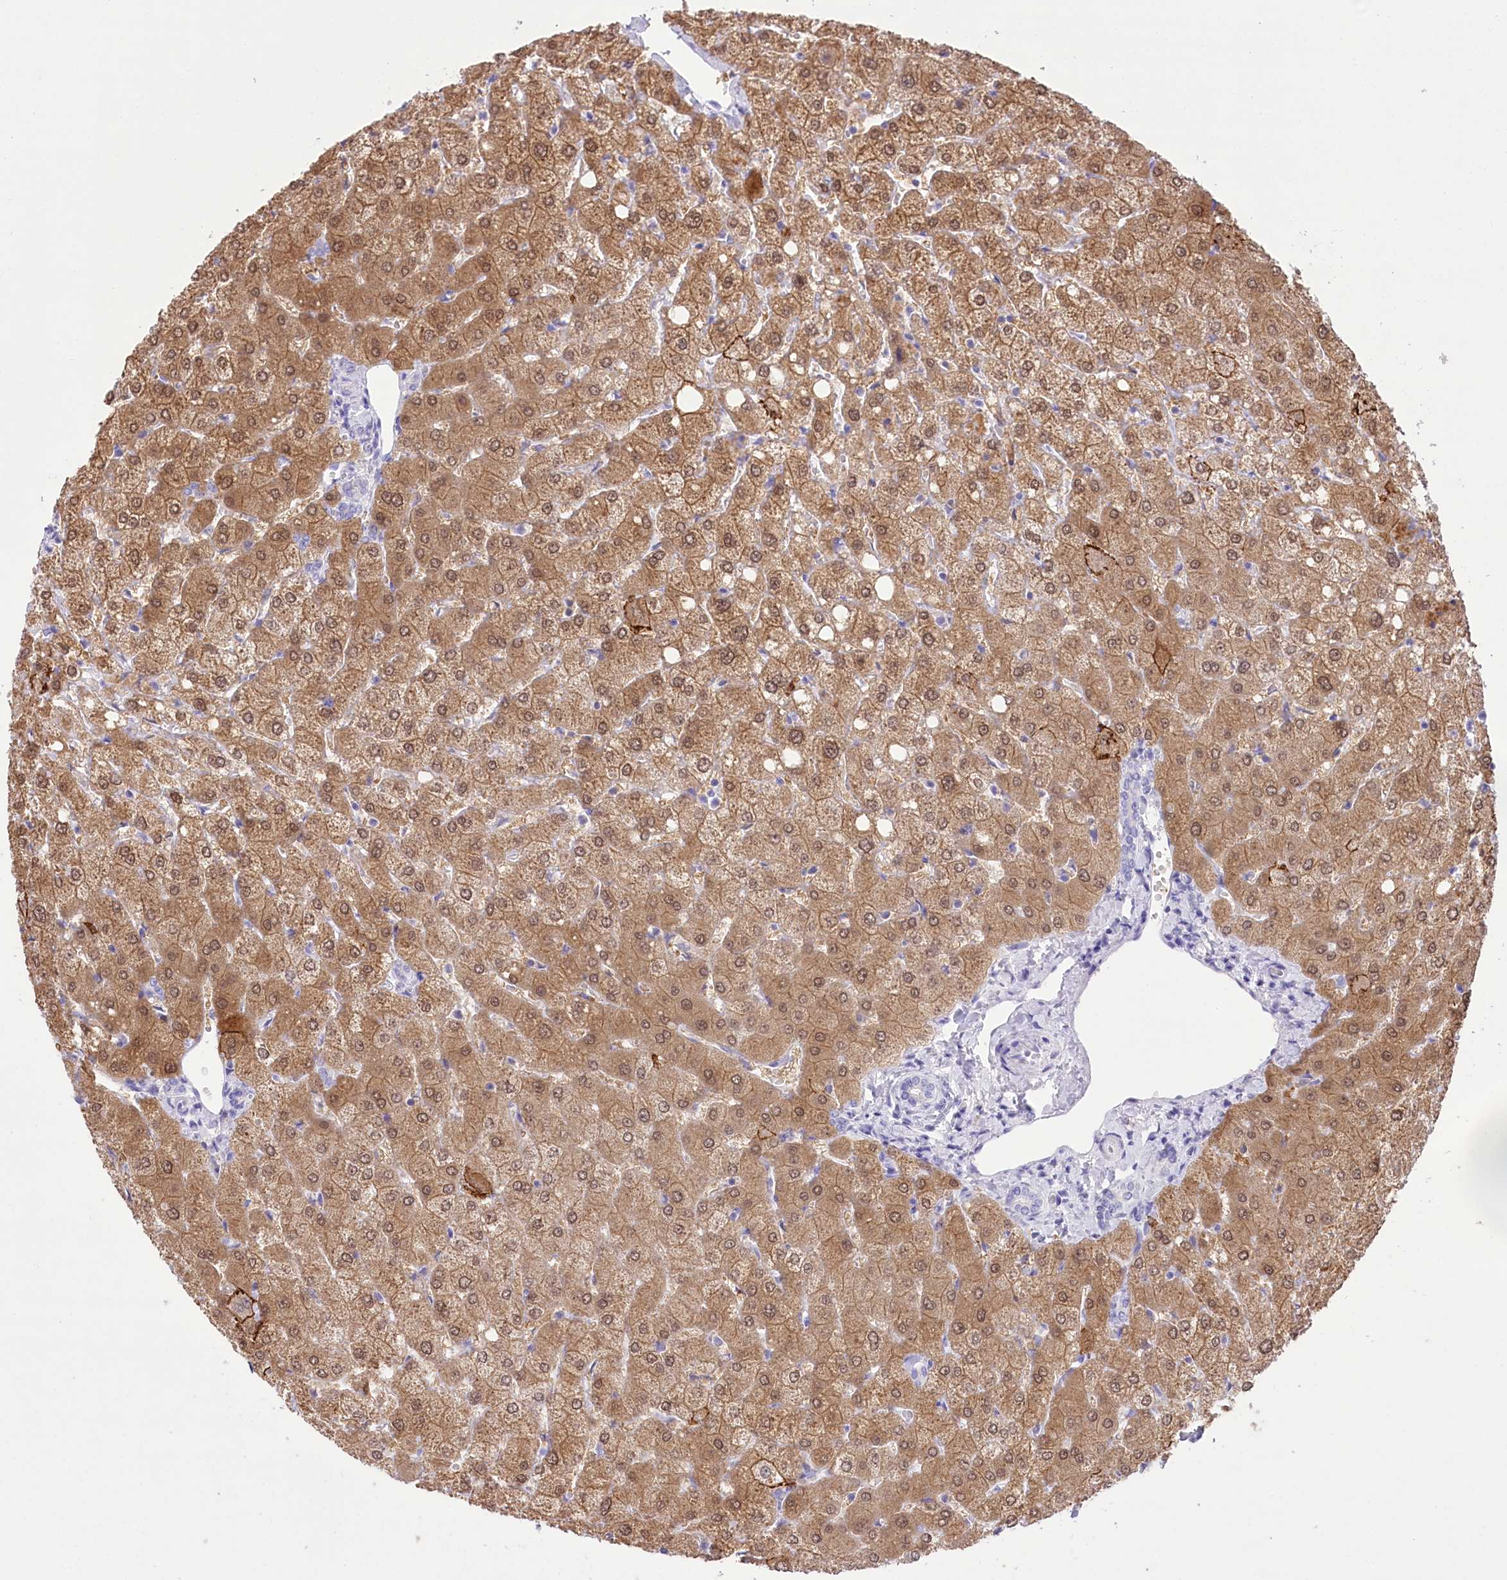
{"staining": {"intensity": "negative", "quantity": "none", "location": "none"}, "tissue": "liver", "cell_type": "Cholangiocytes", "image_type": "normal", "snomed": [{"axis": "morphology", "description": "Normal tissue, NOS"}, {"axis": "topography", "description": "Liver"}], "caption": "This histopathology image is of unremarkable liver stained with immunohistochemistry (IHC) to label a protein in brown with the nuclei are counter-stained blue. There is no positivity in cholangiocytes. Brightfield microscopy of immunohistochemistry stained with DAB (brown) and hematoxylin (blue), captured at high magnification.", "gene": "PBLD", "patient": {"sex": "female", "age": 54}}